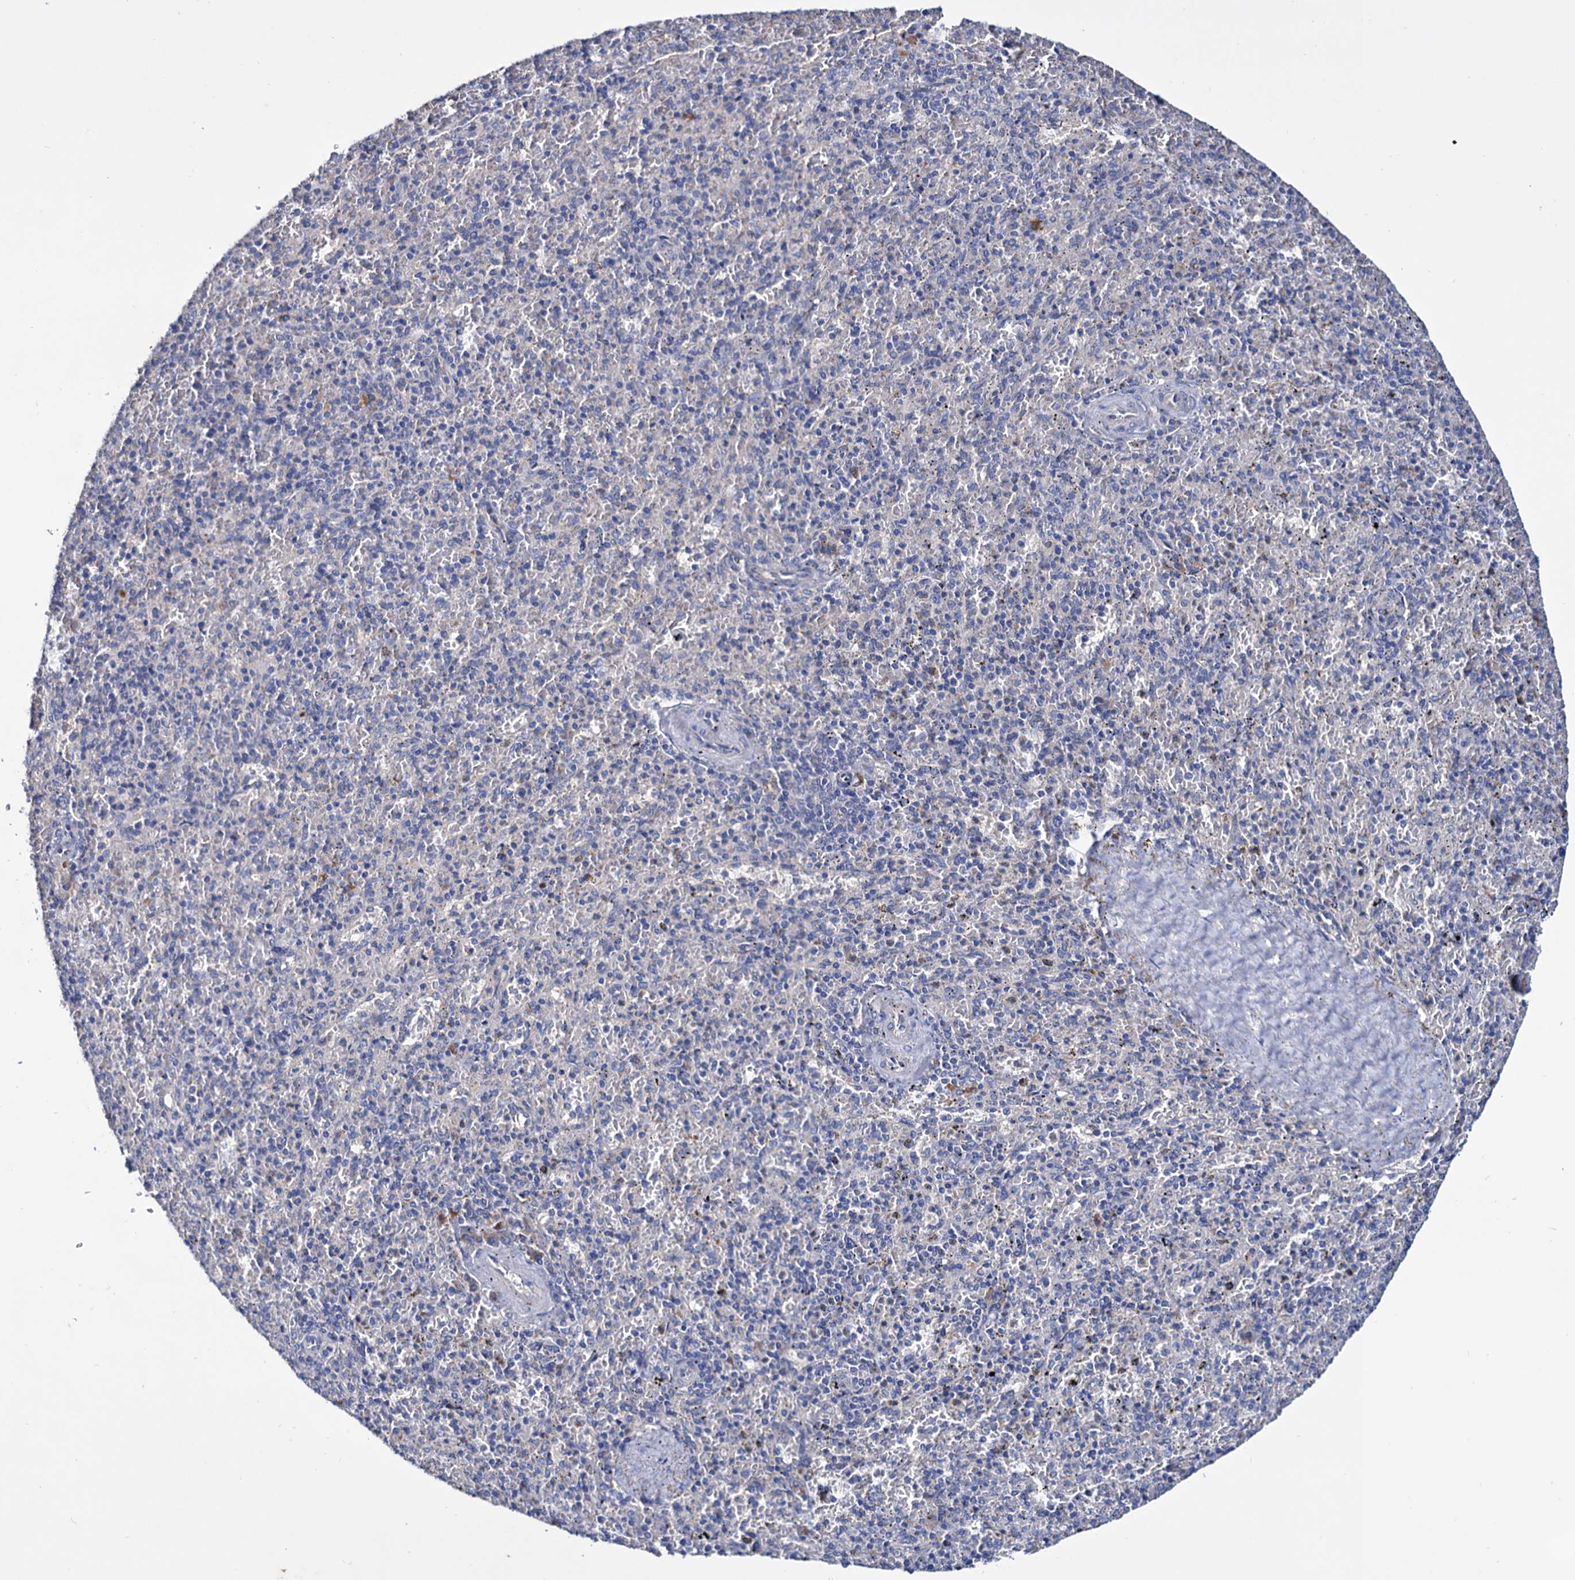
{"staining": {"intensity": "negative", "quantity": "none", "location": "none"}, "tissue": "spleen", "cell_type": "Cells in red pulp", "image_type": "normal", "snomed": [{"axis": "morphology", "description": "Normal tissue, NOS"}, {"axis": "topography", "description": "Spleen"}], "caption": "Immunohistochemistry (IHC) histopathology image of normal spleen: human spleen stained with DAB reveals no significant protein expression in cells in red pulp.", "gene": "NPAS4", "patient": {"sex": "male", "age": 82}}